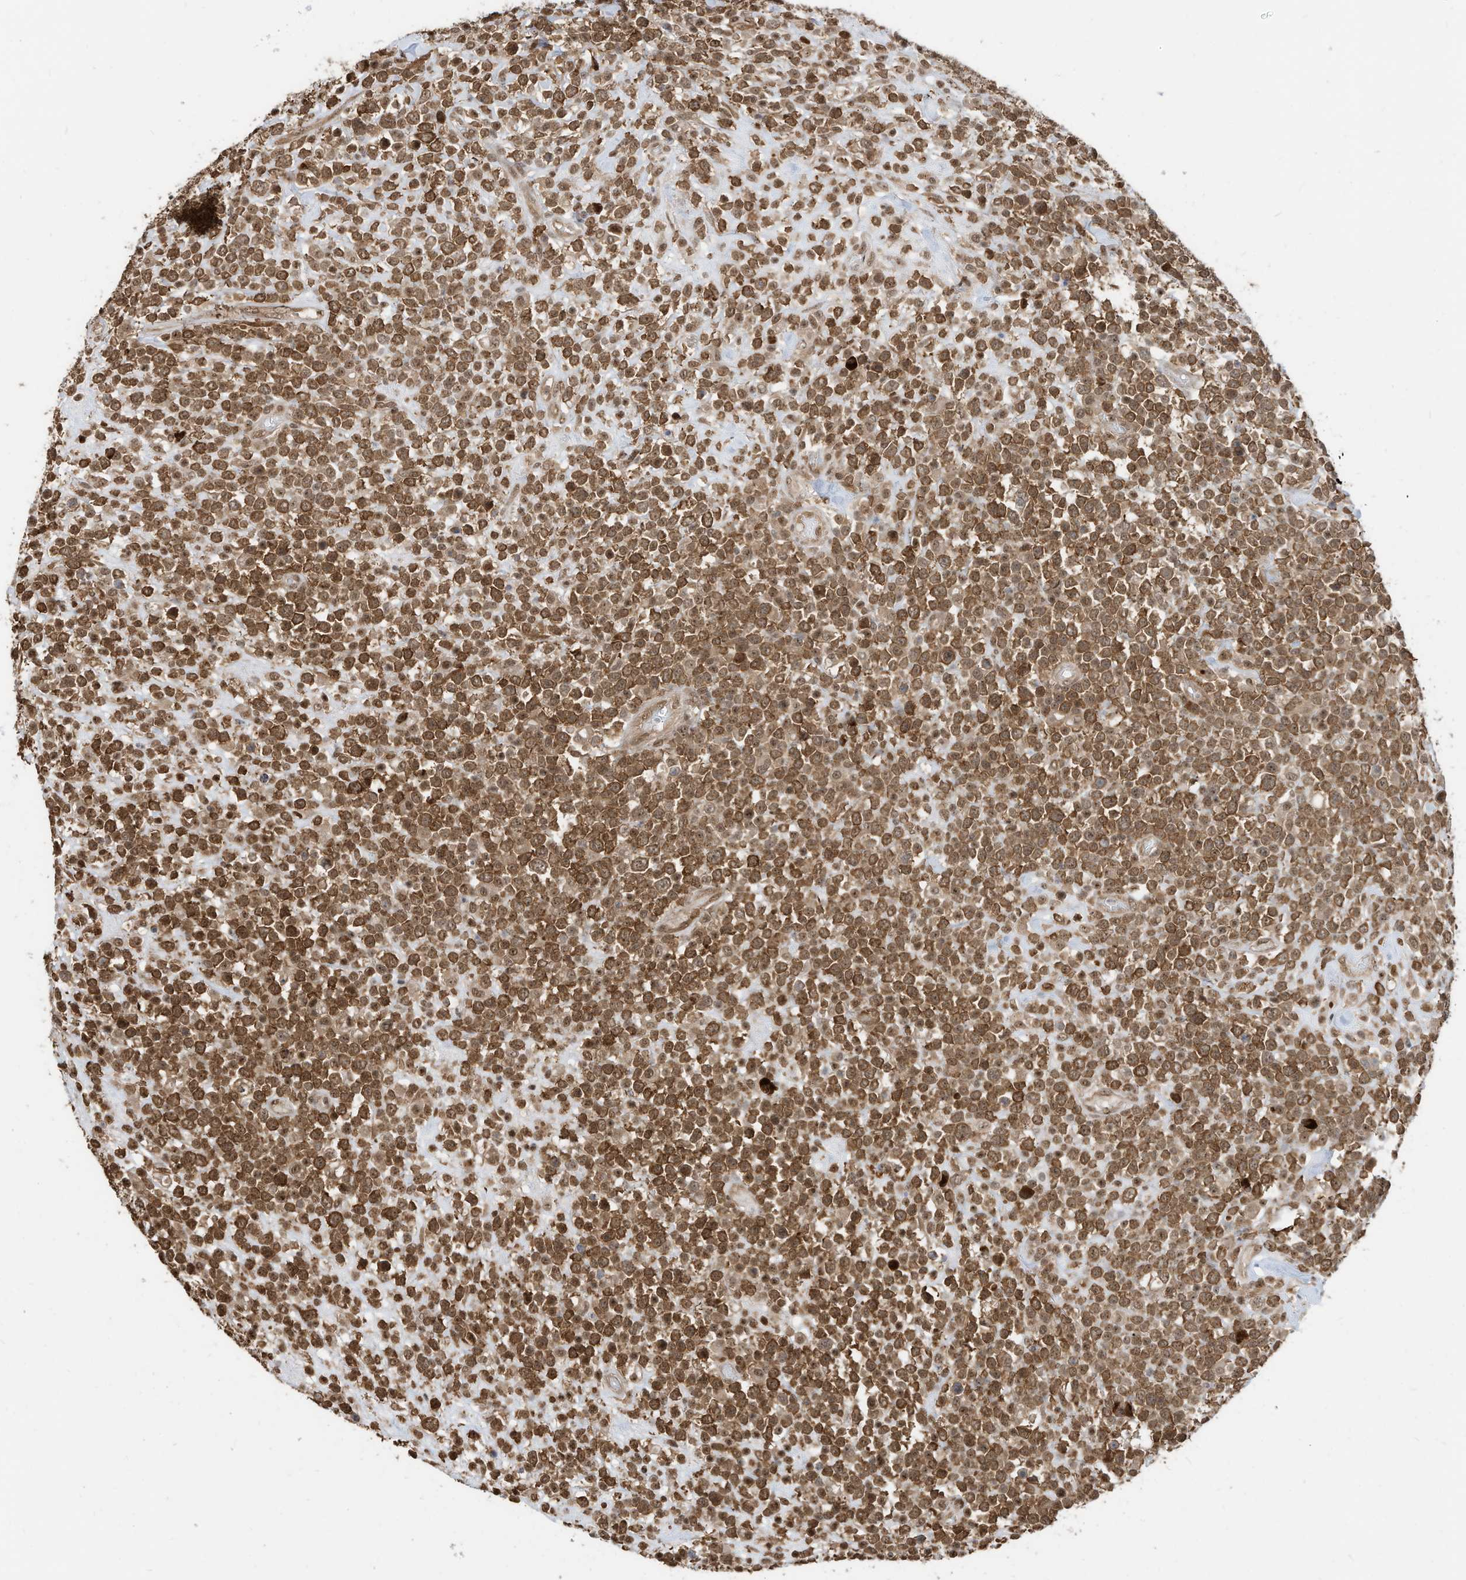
{"staining": {"intensity": "strong", "quantity": ">75%", "location": "cytoplasmic/membranous"}, "tissue": "lymphoma", "cell_type": "Tumor cells", "image_type": "cancer", "snomed": [{"axis": "morphology", "description": "Malignant lymphoma, non-Hodgkin's type, High grade"}, {"axis": "topography", "description": "Colon"}], "caption": "This image displays high-grade malignant lymphoma, non-Hodgkin's type stained with IHC to label a protein in brown. The cytoplasmic/membranous of tumor cells show strong positivity for the protein. Nuclei are counter-stained blue.", "gene": "ZNF195", "patient": {"sex": "female", "age": 53}}